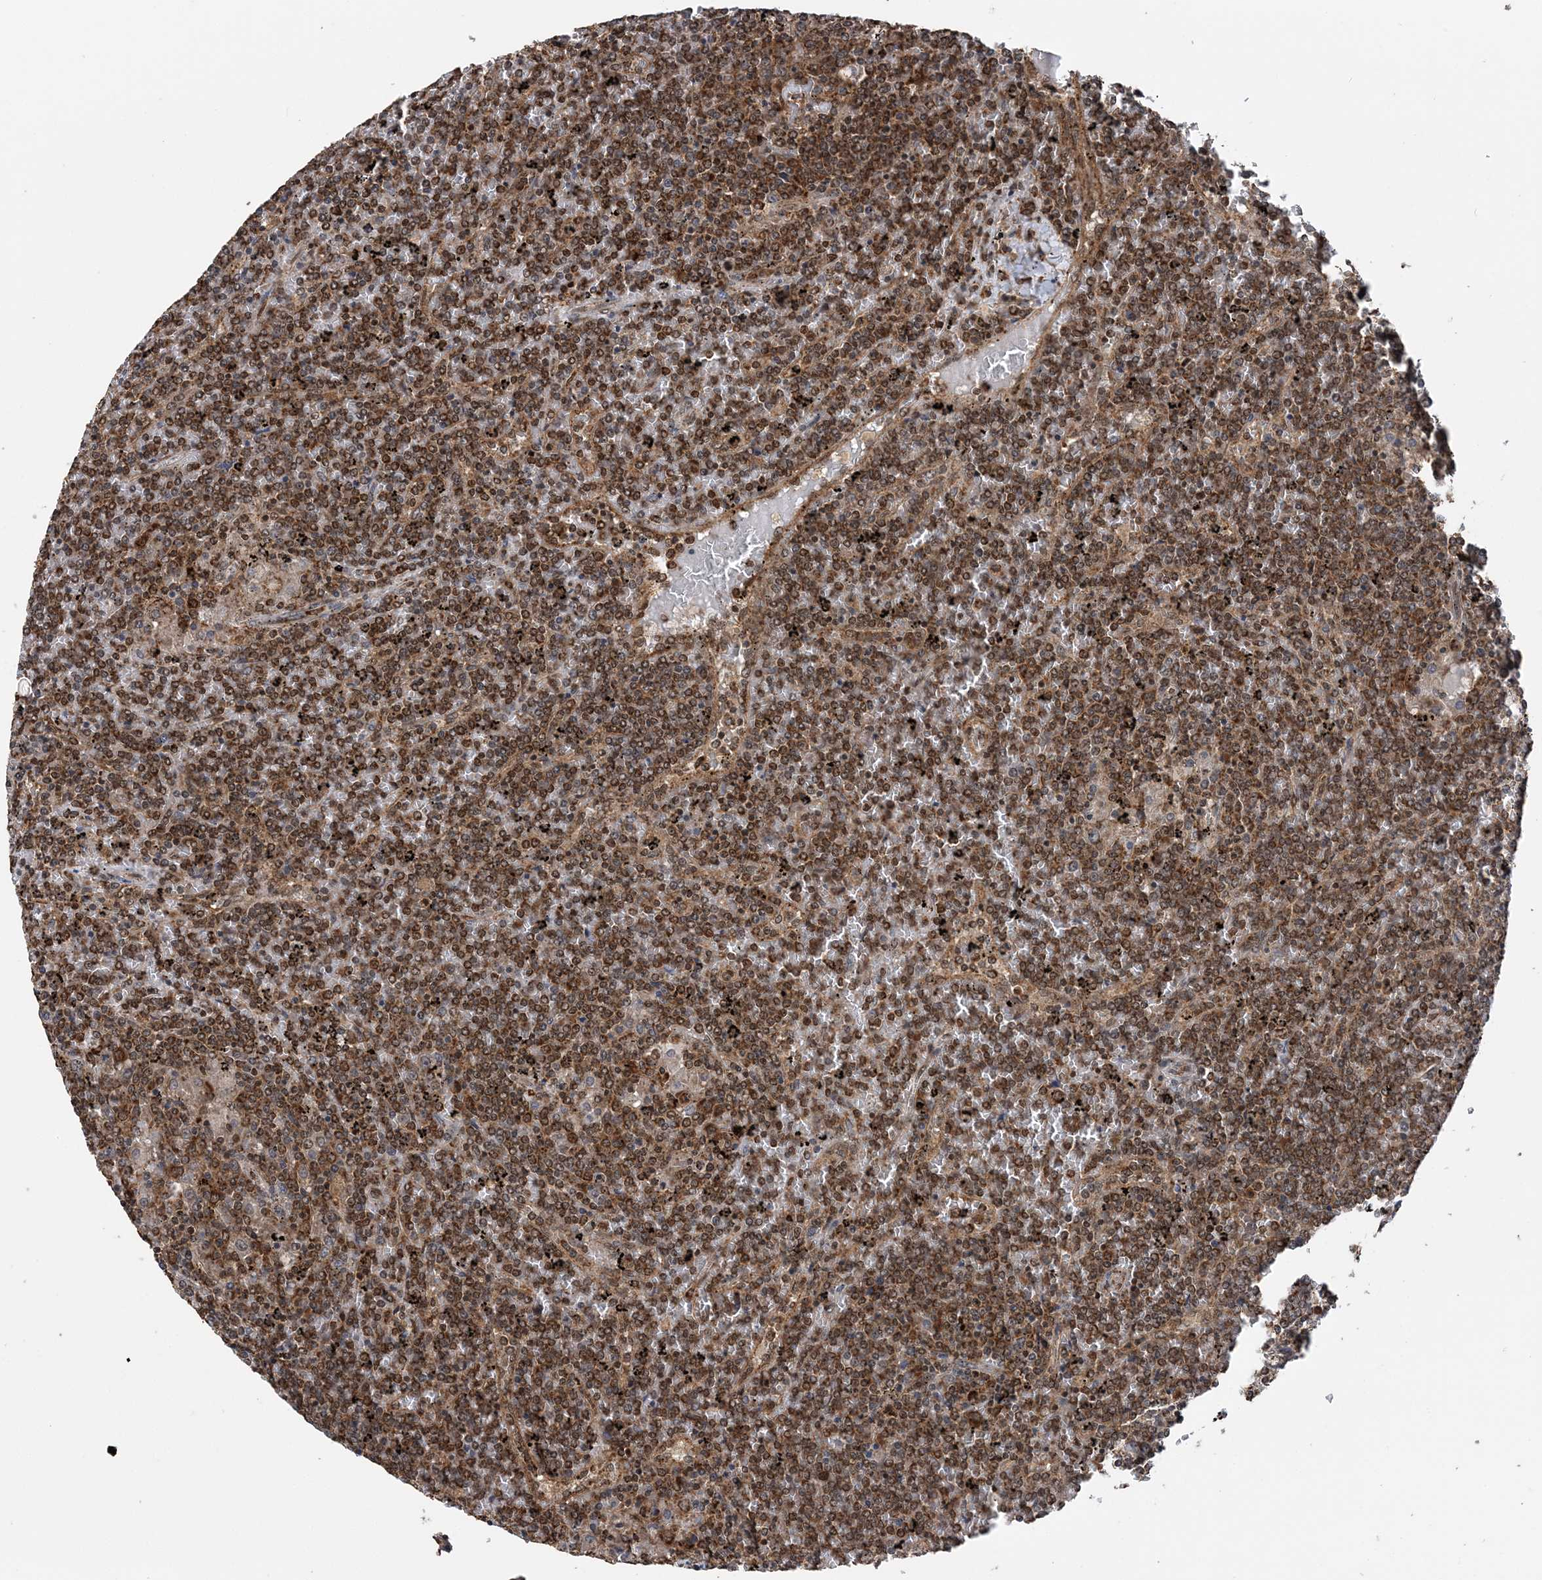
{"staining": {"intensity": "moderate", "quantity": ">75%", "location": "cytoplasmic/membranous"}, "tissue": "lymphoma", "cell_type": "Tumor cells", "image_type": "cancer", "snomed": [{"axis": "morphology", "description": "Malignant lymphoma, non-Hodgkin's type, Low grade"}, {"axis": "topography", "description": "Spleen"}], "caption": "Immunohistochemical staining of human low-grade malignant lymphoma, non-Hodgkin's type exhibits medium levels of moderate cytoplasmic/membranous expression in about >75% of tumor cells. Using DAB (brown) and hematoxylin (blue) stains, captured at high magnification using brightfield microscopy.", "gene": "PCBP1", "patient": {"sex": "female", "age": 19}}